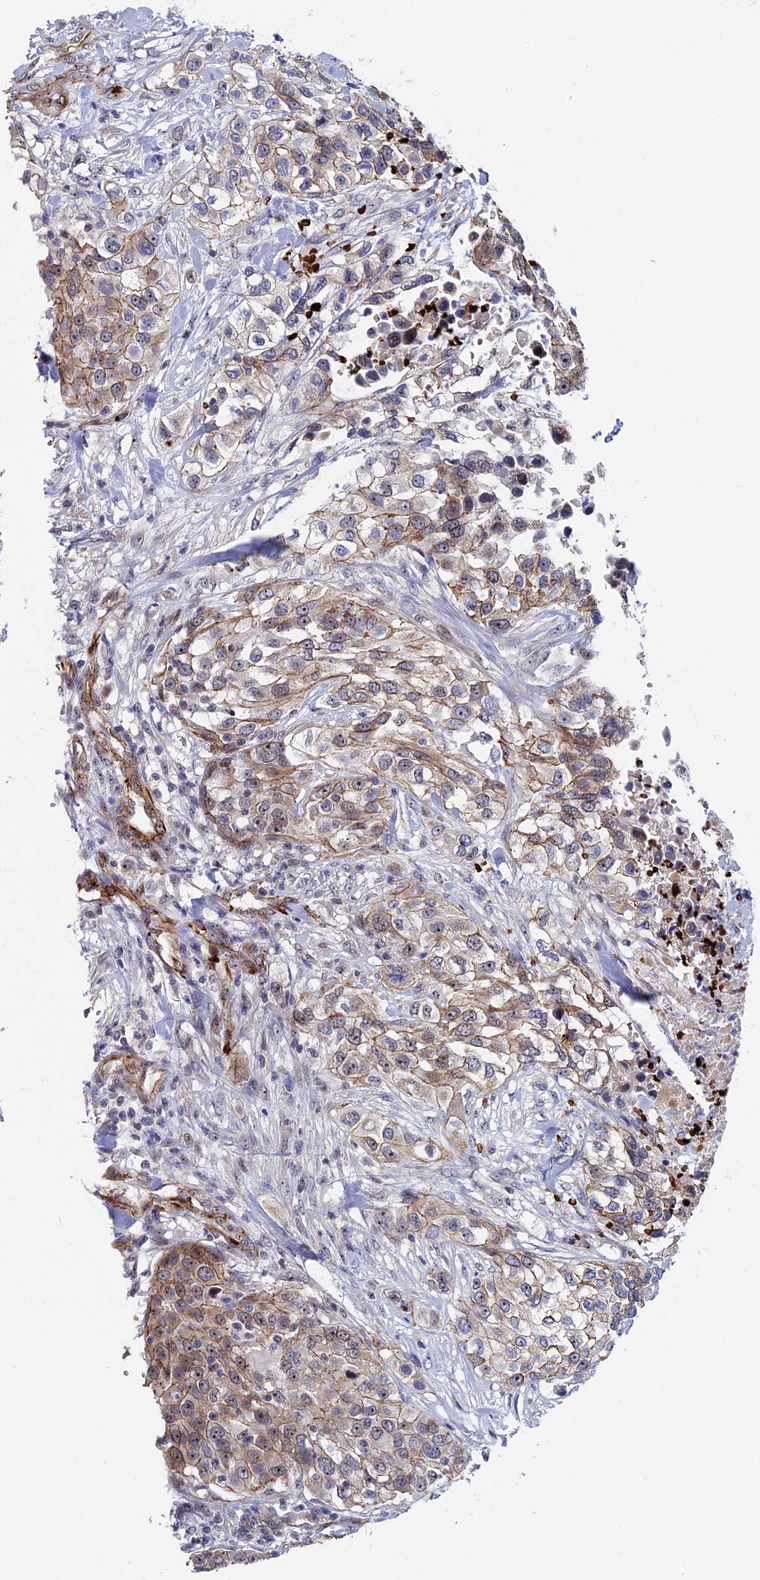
{"staining": {"intensity": "moderate", "quantity": ">75%", "location": "cytoplasmic/membranous"}, "tissue": "urothelial cancer", "cell_type": "Tumor cells", "image_type": "cancer", "snomed": [{"axis": "morphology", "description": "Urothelial carcinoma, High grade"}, {"axis": "topography", "description": "Urinary bladder"}], "caption": "Protein staining of urothelial cancer tissue reveals moderate cytoplasmic/membranous staining in approximately >75% of tumor cells. Nuclei are stained in blue.", "gene": "EXOSC9", "patient": {"sex": "female", "age": 80}}